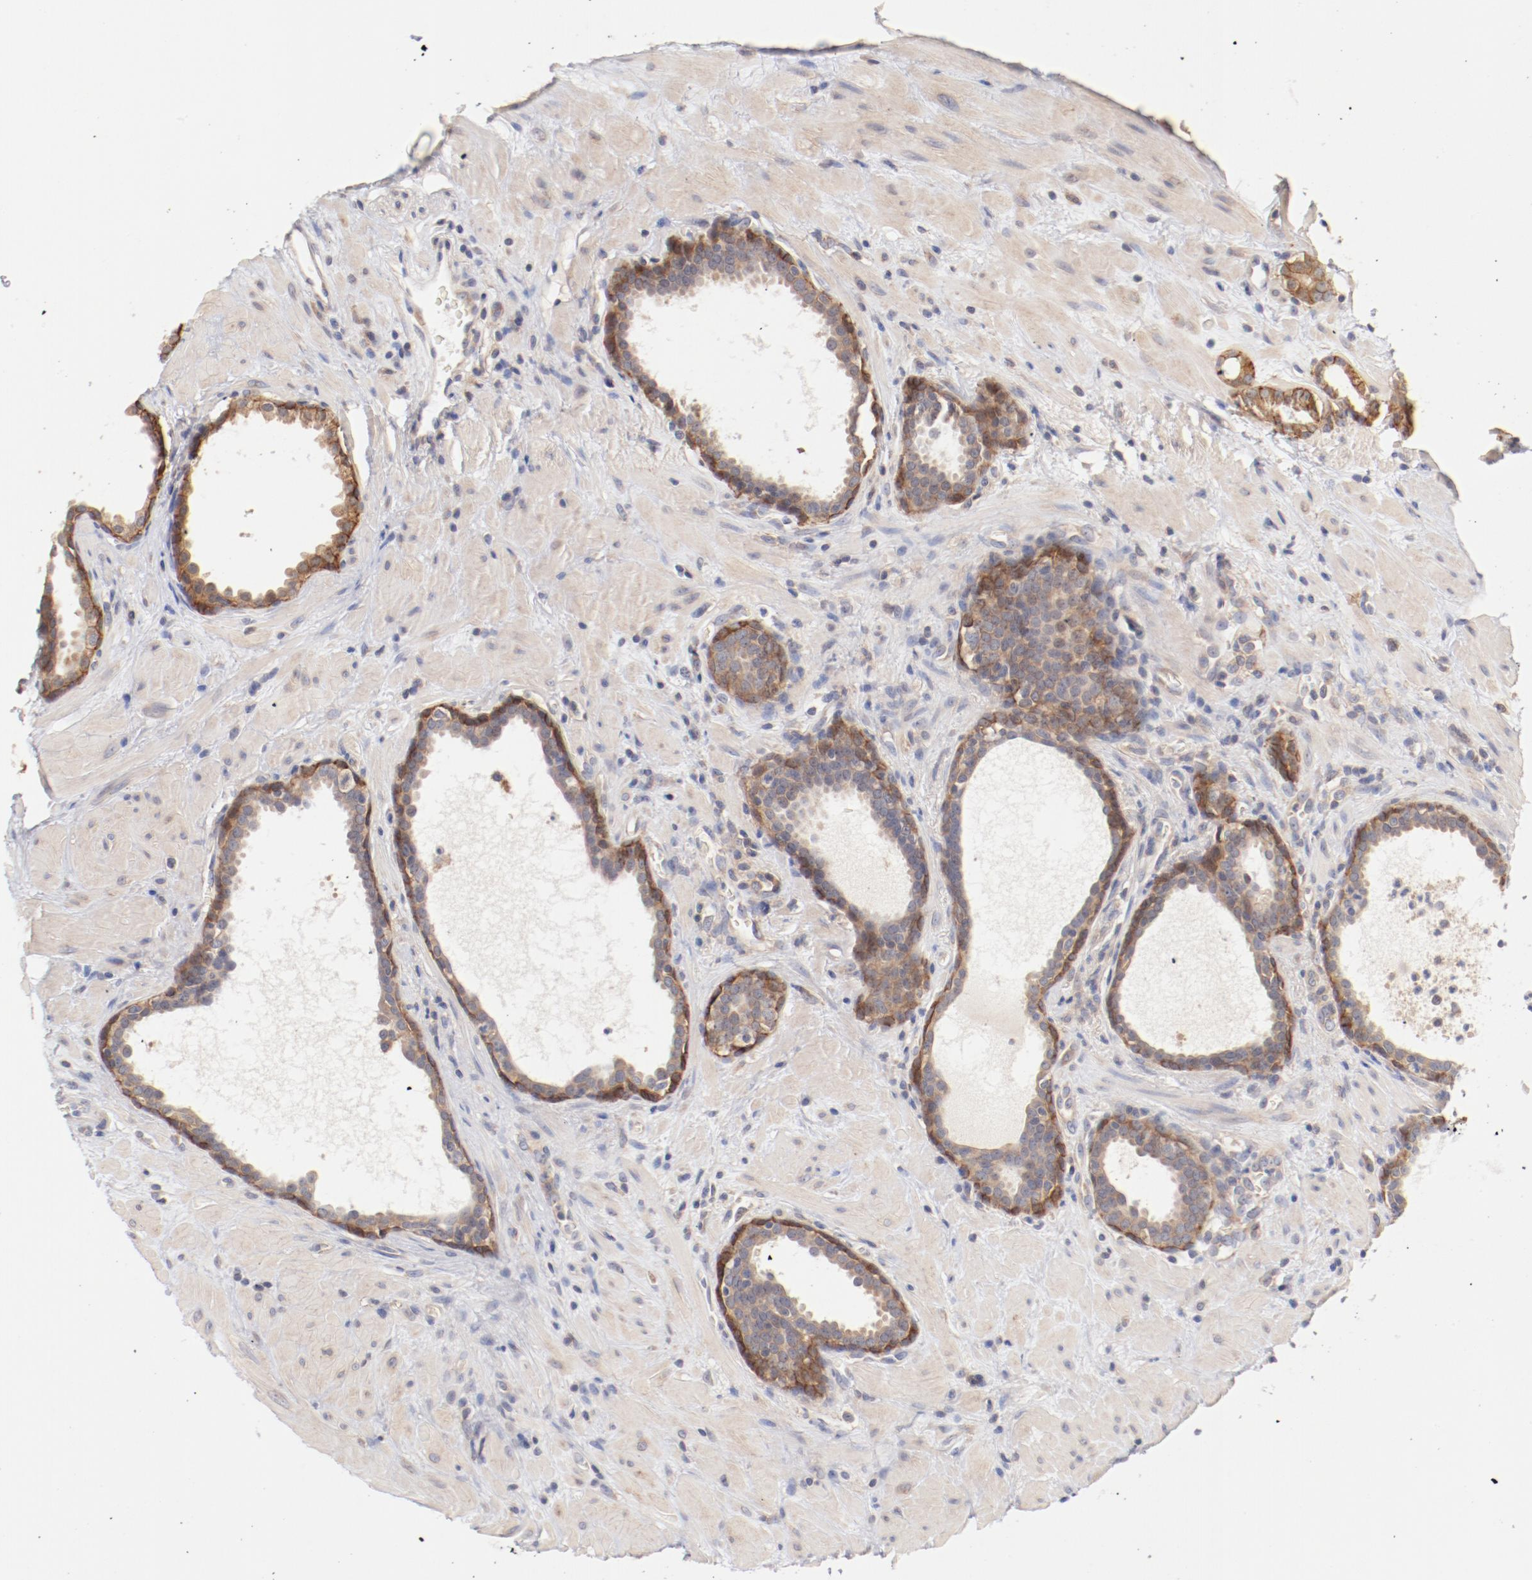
{"staining": {"intensity": "moderate", "quantity": ">75%", "location": "cytoplasmic/membranous"}, "tissue": "prostate cancer", "cell_type": "Tumor cells", "image_type": "cancer", "snomed": [{"axis": "morphology", "description": "Adenocarcinoma, Low grade"}, {"axis": "topography", "description": "Prostate"}], "caption": "Moderate cytoplasmic/membranous protein positivity is present in approximately >75% of tumor cells in prostate cancer (low-grade adenocarcinoma). (DAB = brown stain, brightfield microscopy at high magnification).", "gene": "SETD3", "patient": {"sex": "male", "age": 57}}